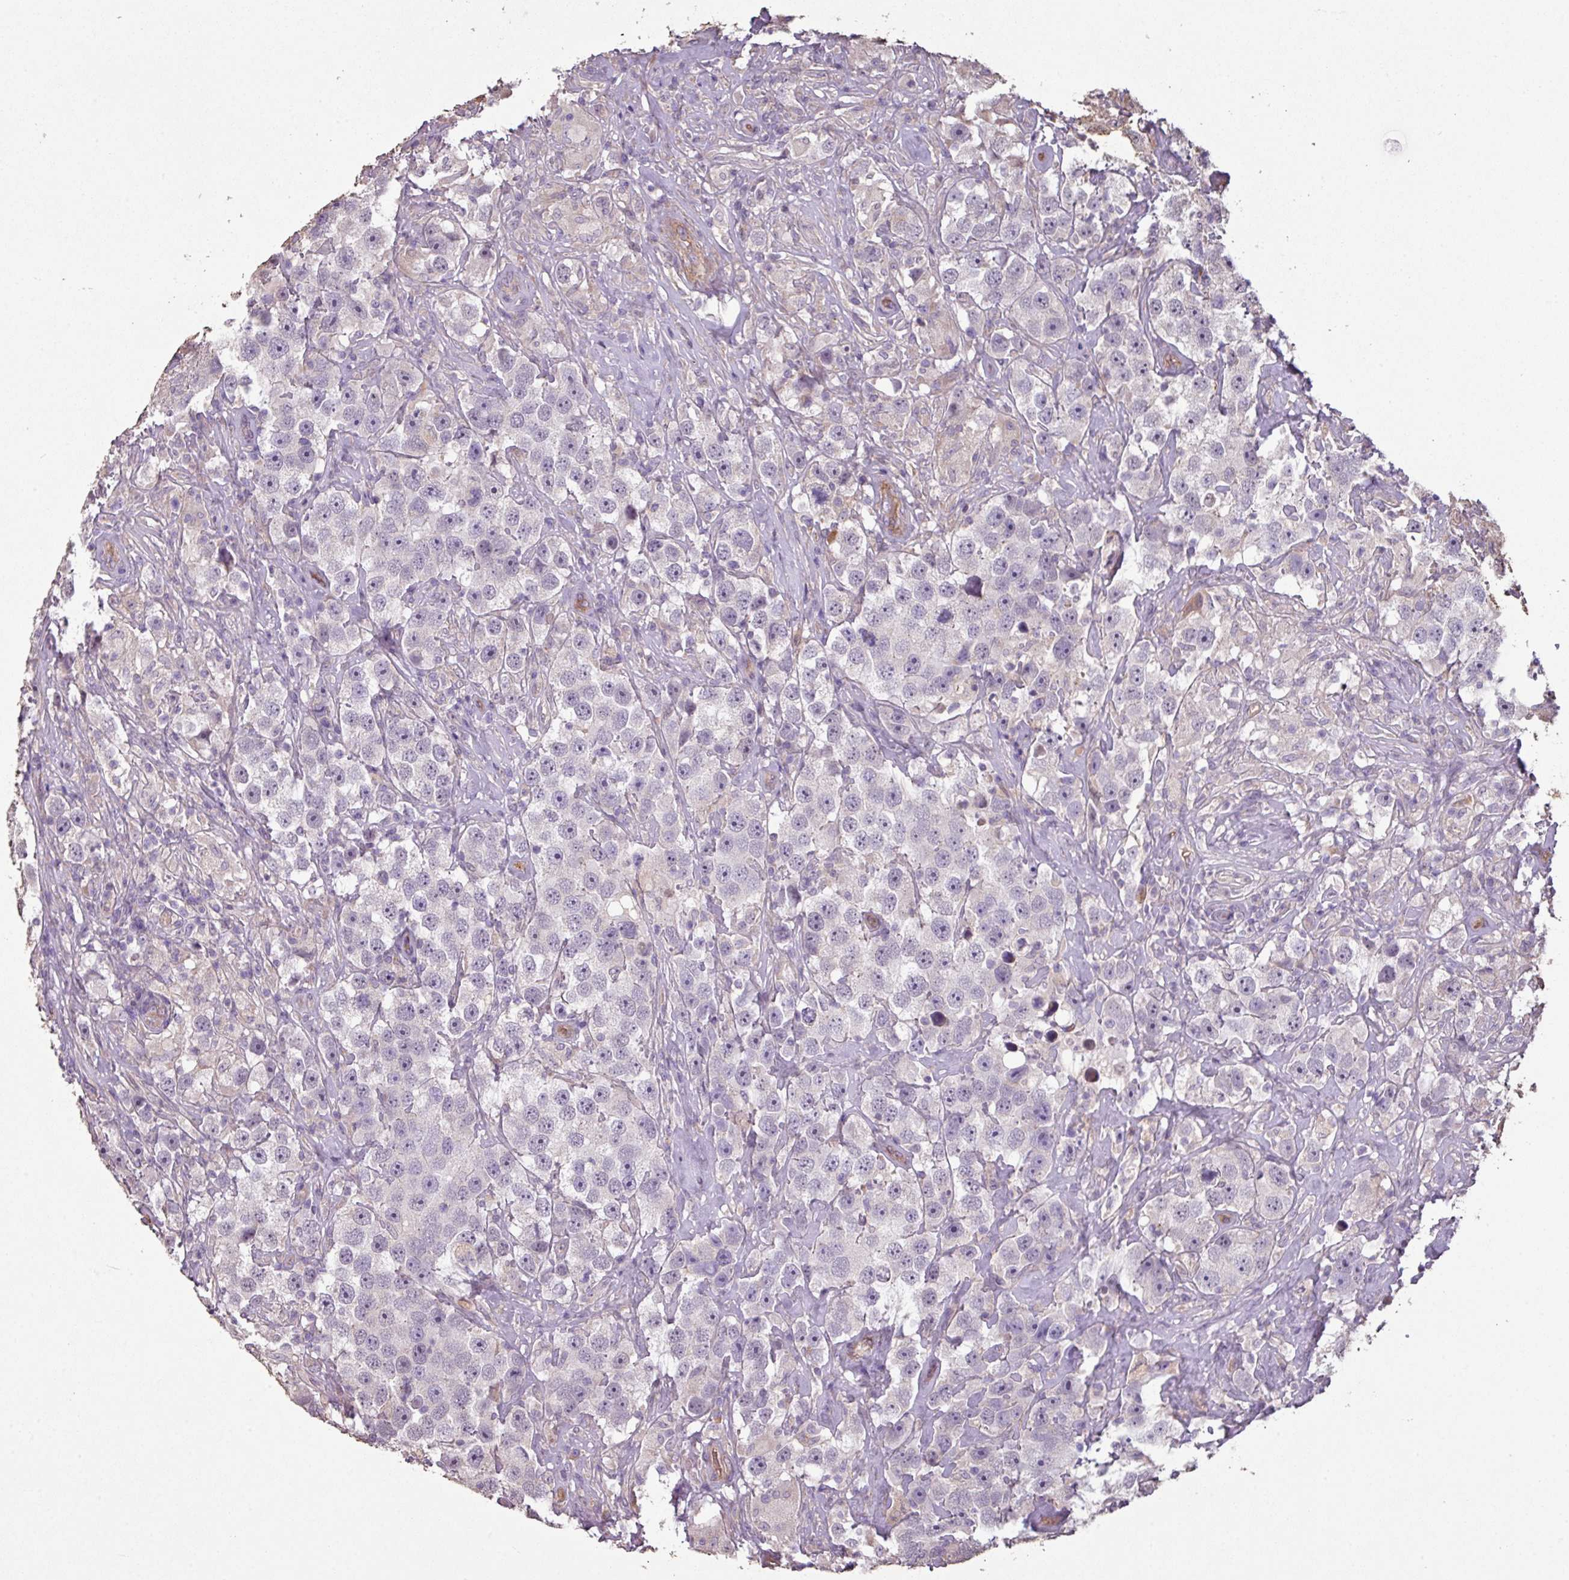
{"staining": {"intensity": "negative", "quantity": "none", "location": "none"}, "tissue": "testis cancer", "cell_type": "Tumor cells", "image_type": "cancer", "snomed": [{"axis": "morphology", "description": "Seminoma, NOS"}, {"axis": "topography", "description": "Testis"}], "caption": "Tumor cells are negative for brown protein staining in testis cancer (seminoma).", "gene": "NHSL2", "patient": {"sex": "male", "age": 49}}